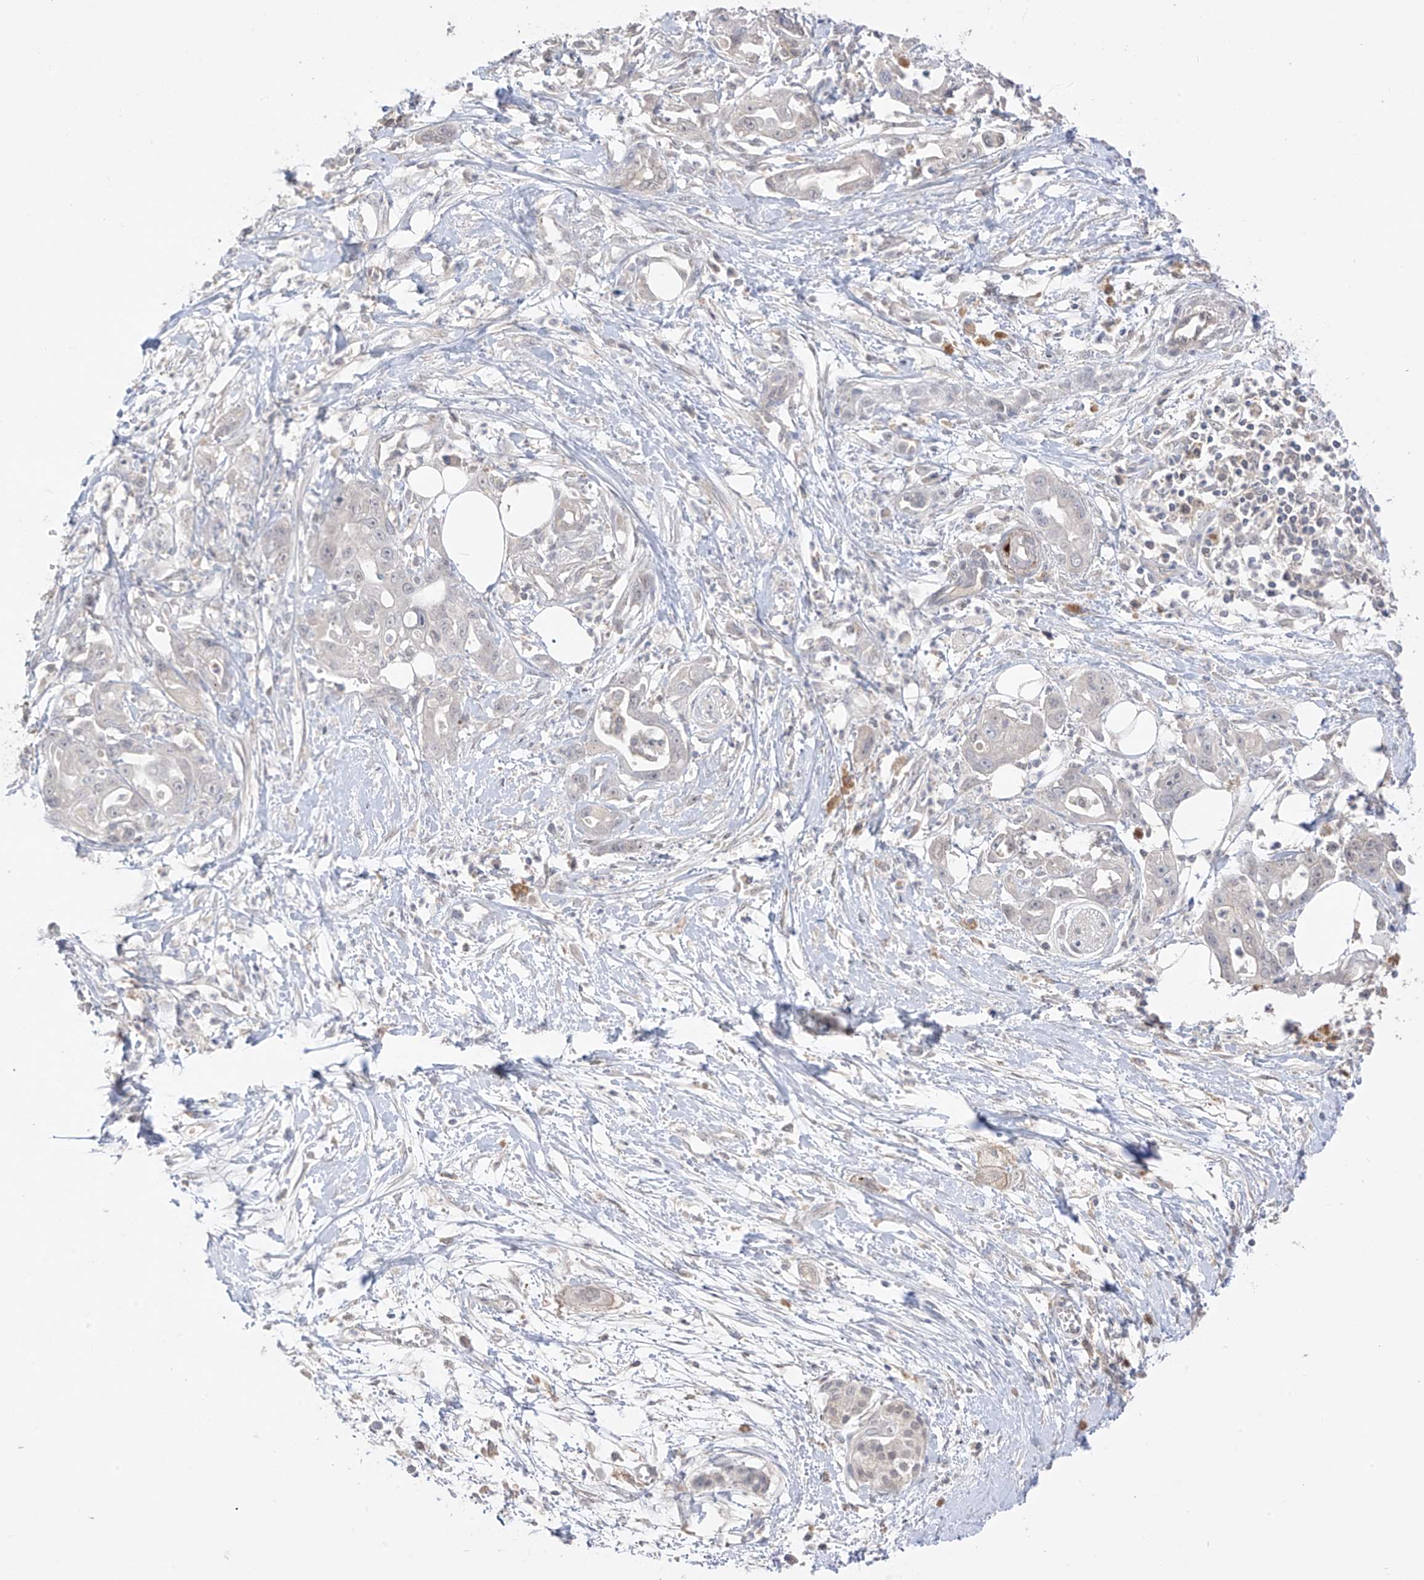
{"staining": {"intensity": "negative", "quantity": "none", "location": "none"}, "tissue": "pancreatic cancer", "cell_type": "Tumor cells", "image_type": "cancer", "snomed": [{"axis": "morphology", "description": "Adenocarcinoma, NOS"}, {"axis": "topography", "description": "Pancreas"}], "caption": "Tumor cells are negative for brown protein staining in pancreatic adenocarcinoma.", "gene": "ANGEL2", "patient": {"sex": "male", "age": 68}}